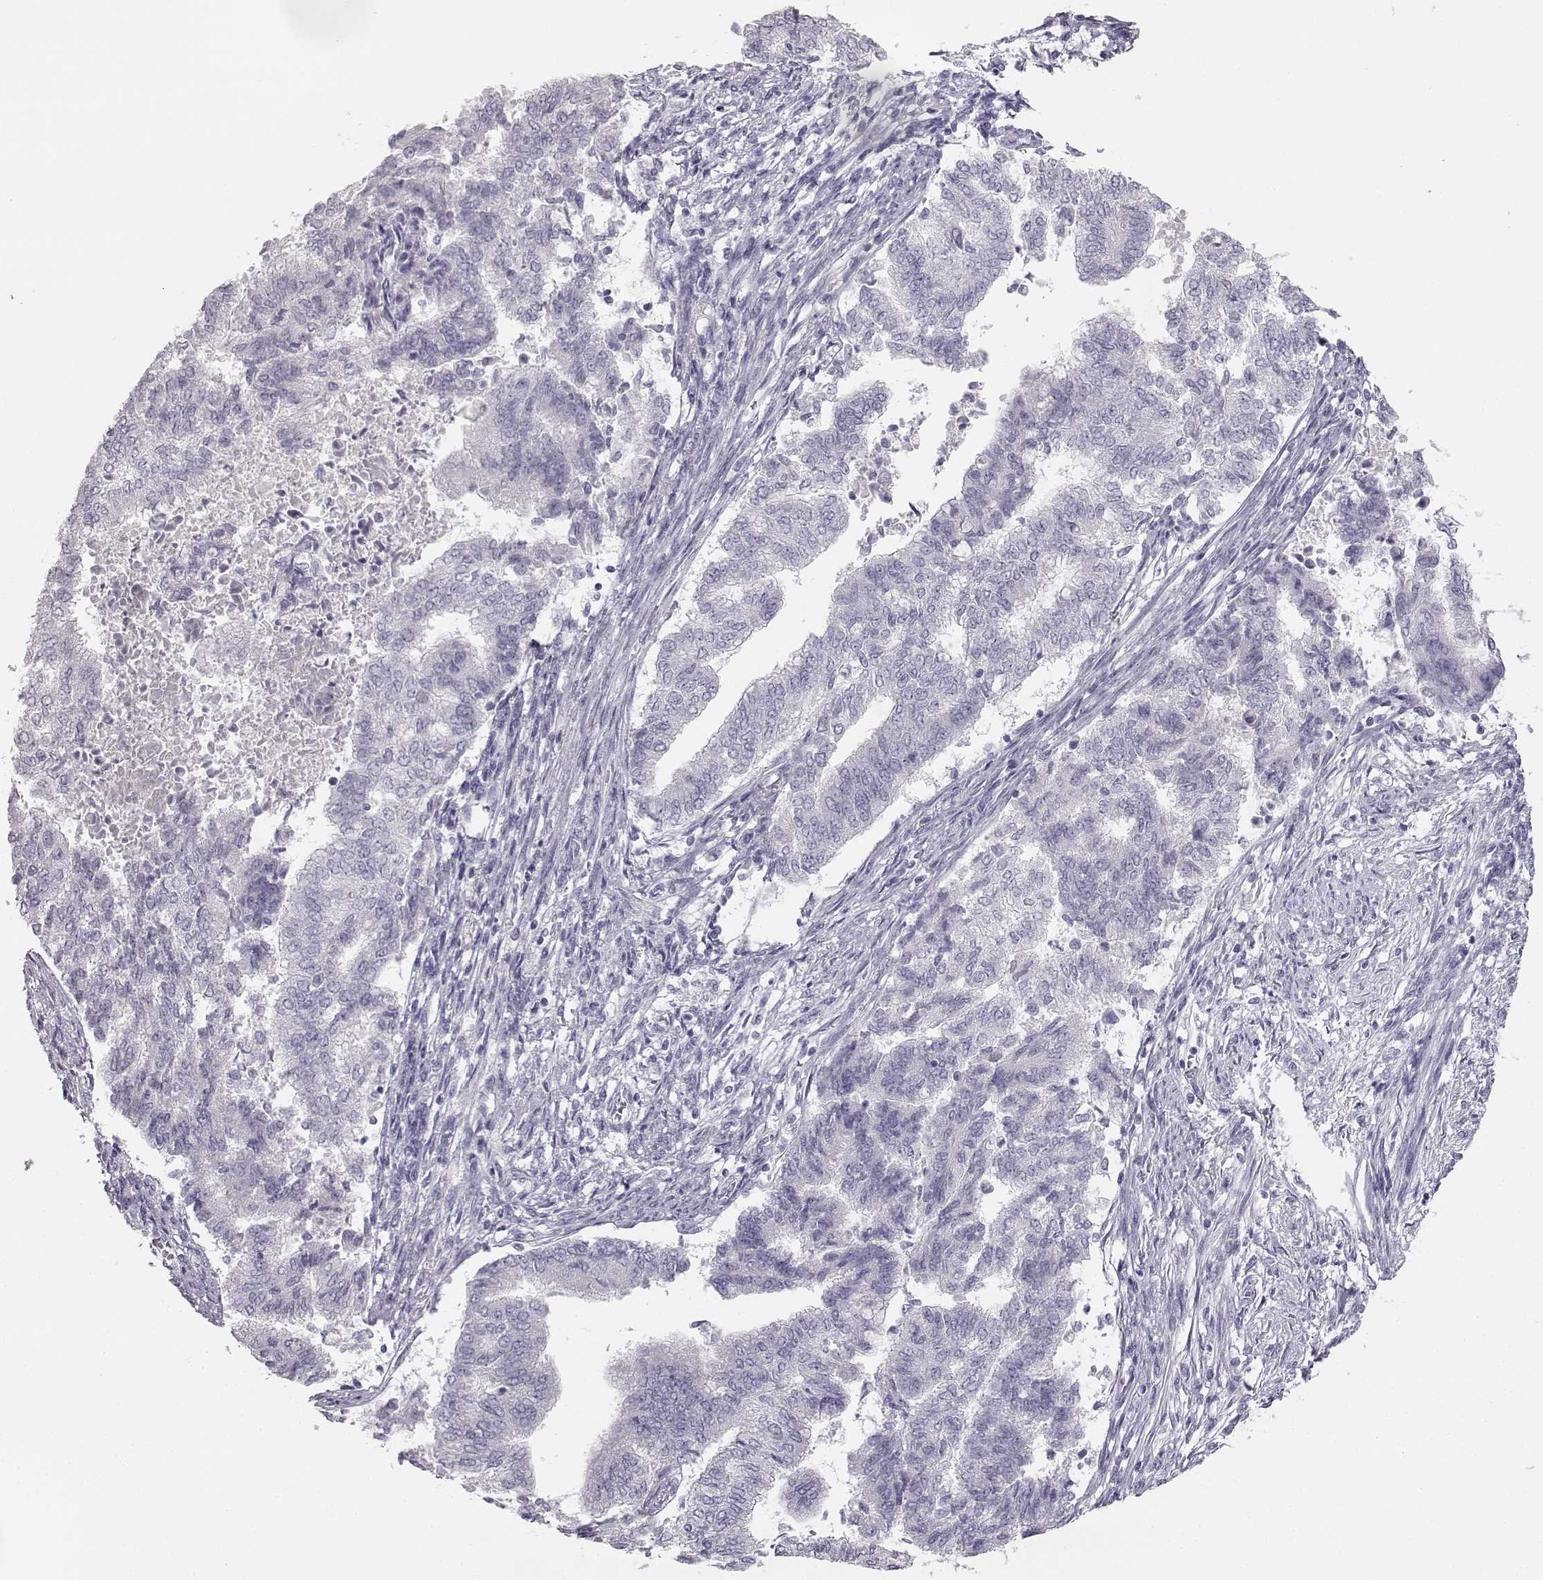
{"staining": {"intensity": "negative", "quantity": "none", "location": "none"}, "tissue": "endometrial cancer", "cell_type": "Tumor cells", "image_type": "cancer", "snomed": [{"axis": "morphology", "description": "Adenocarcinoma, NOS"}, {"axis": "topography", "description": "Endometrium"}], "caption": "Protein analysis of endometrial cancer (adenocarcinoma) demonstrates no significant expression in tumor cells.", "gene": "MYCBPAP", "patient": {"sex": "female", "age": 65}}